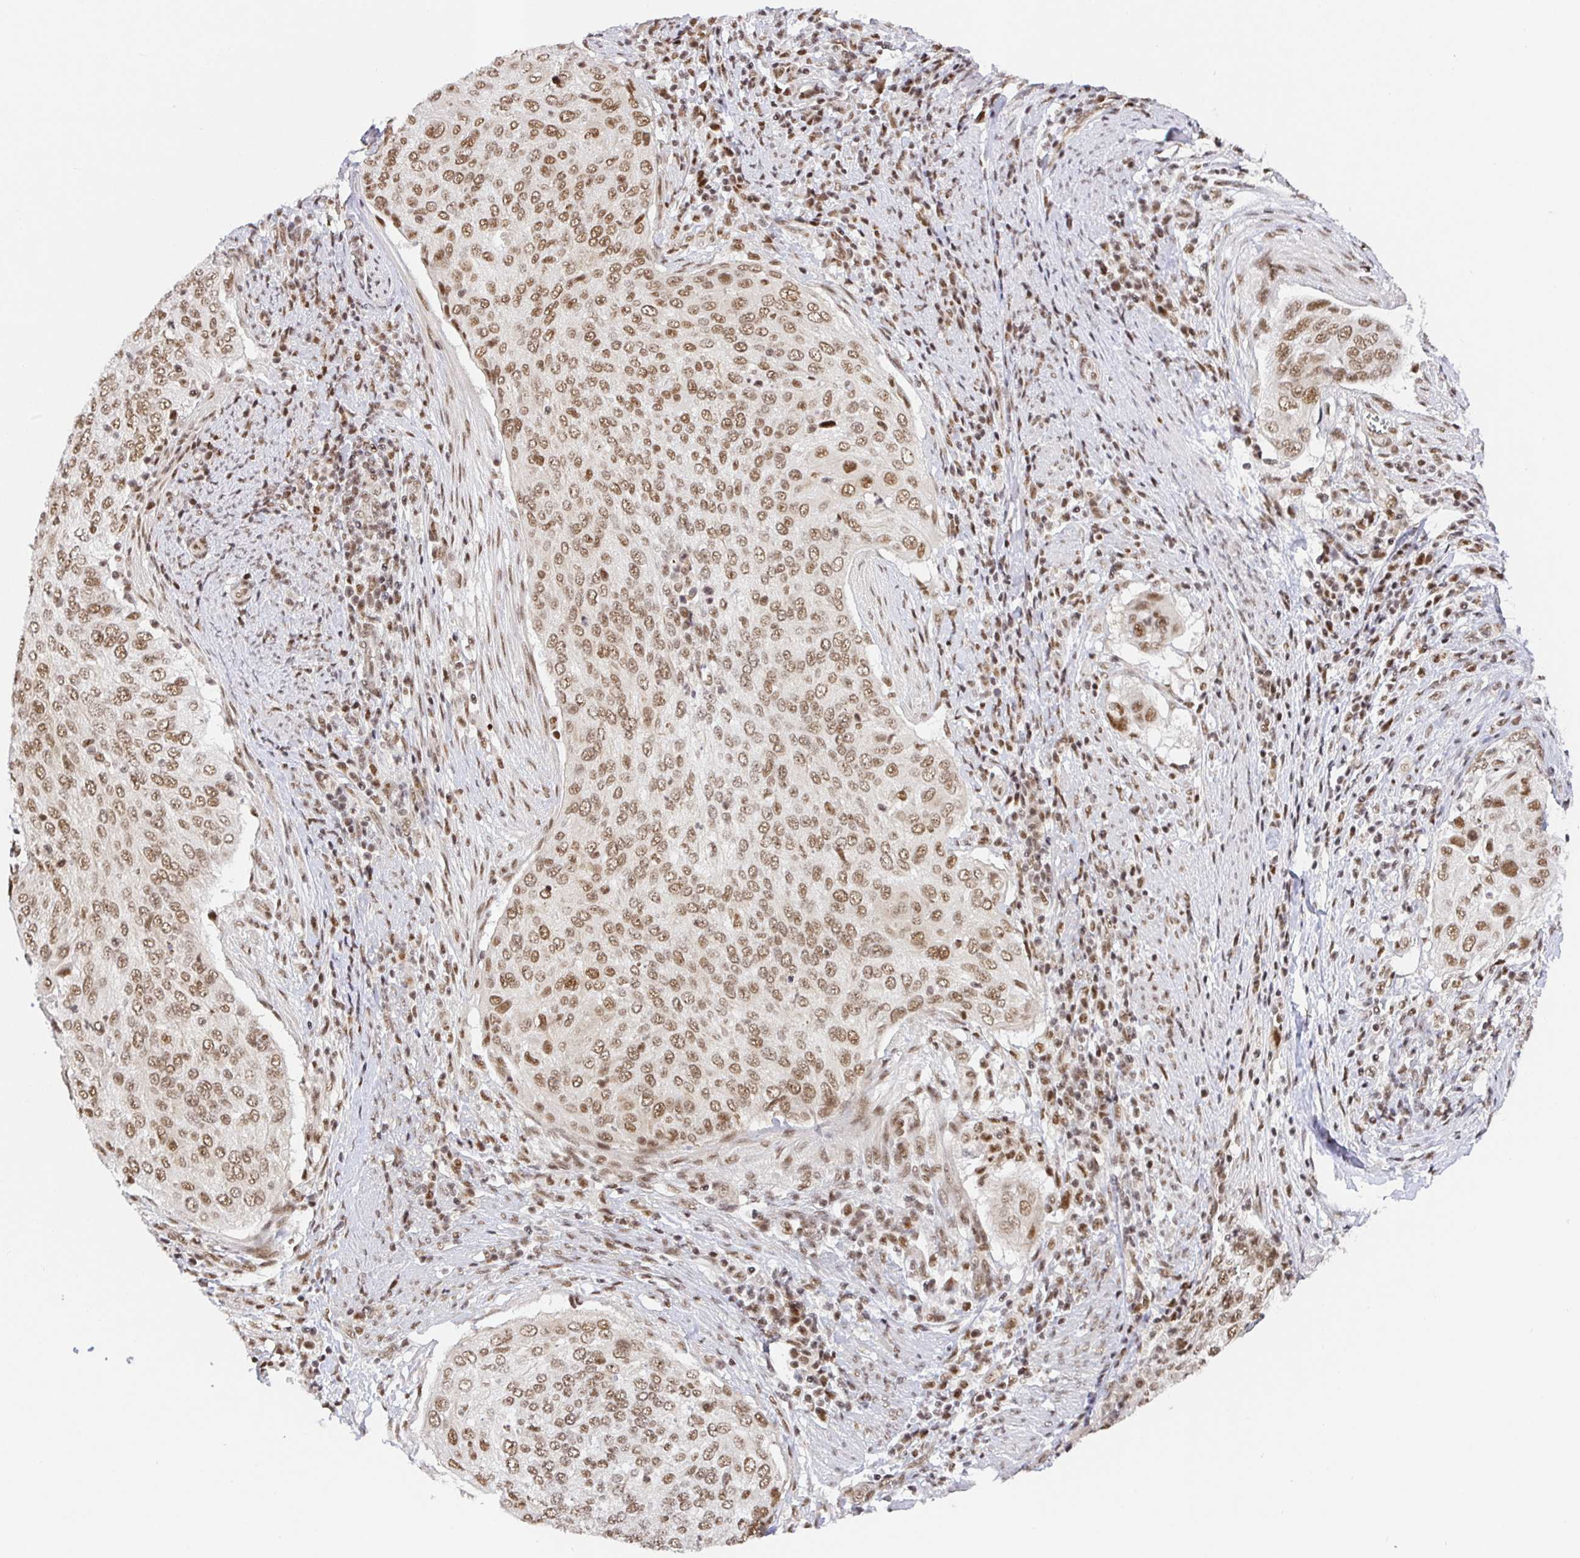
{"staining": {"intensity": "moderate", "quantity": ">75%", "location": "nuclear"}, "tissue": "cervical cancer", "cell_type": "Tumor cells", "image_type": "cancer", "snomed": [{"axis": "morphology", "description": "Squamous cell carcinoma, NOS"}, {"axis": "topography", "description": "Cervix"}], "caption": "Cervical cancer (squamous cell carcinoma) tissue exhibits moderate nuclear expression in about >75% of tumor cells, visualized by immunohistochemistry.", "gene": "USF1", "patient": {"sex": "female", "age": 38}}